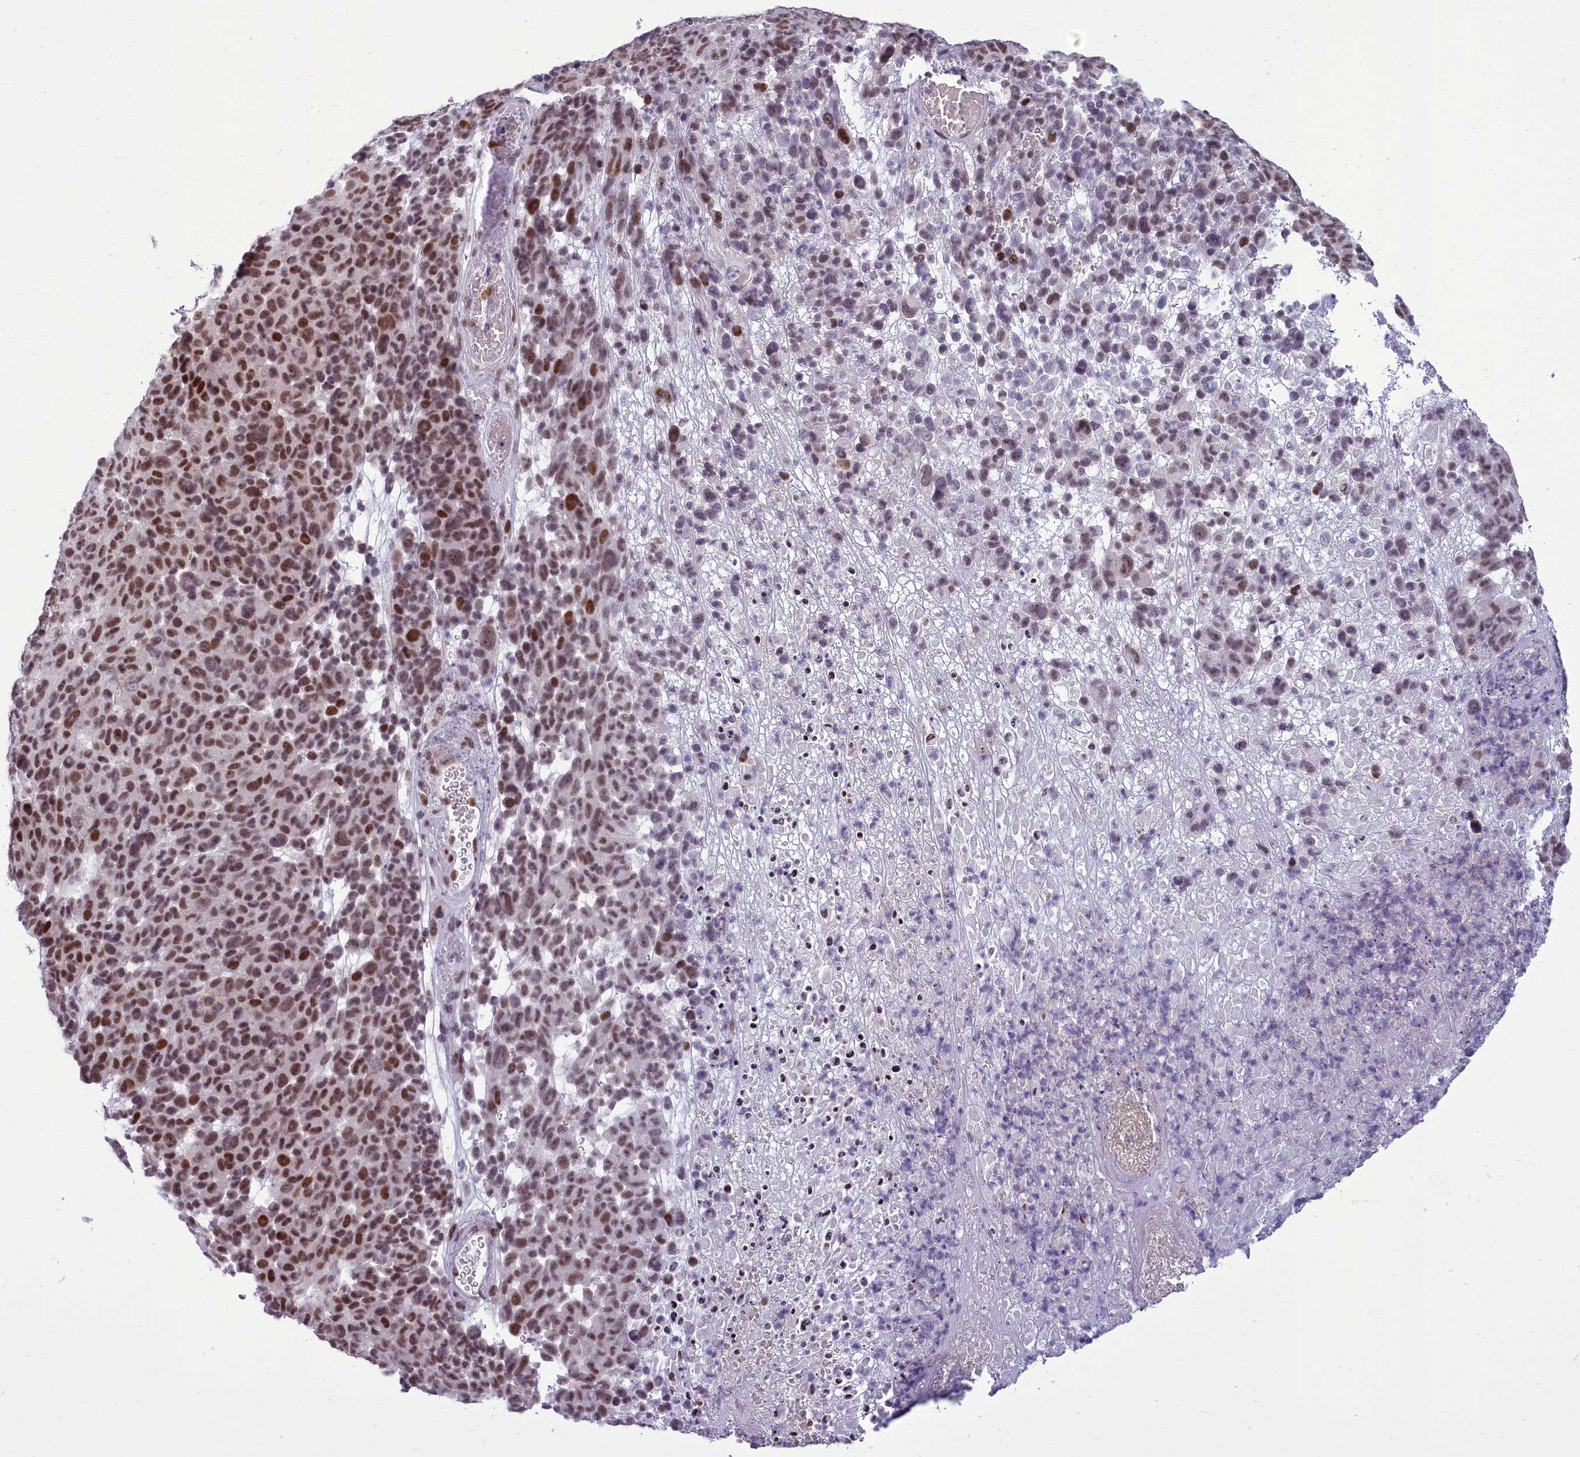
{"staining": {"intensity": "strong", "quantity": ">75%", "location": "nuclear"}, "tissue": "melanoma", "cell_type": "Tumor cells", "image_type": "cancer", "snomed": [{"axis": "morphology", "description": "Malignant melanoma, NOS"}, {"axis": "topography", "description": "Skin"}], "caption": "Melanoma stained with immunohistochemistry (IHC) reveals strong nuclear positivity in about >75% of tumor cells.", "gene": "CEACAM19", "patient": {"sex": "male", "age": 49}}